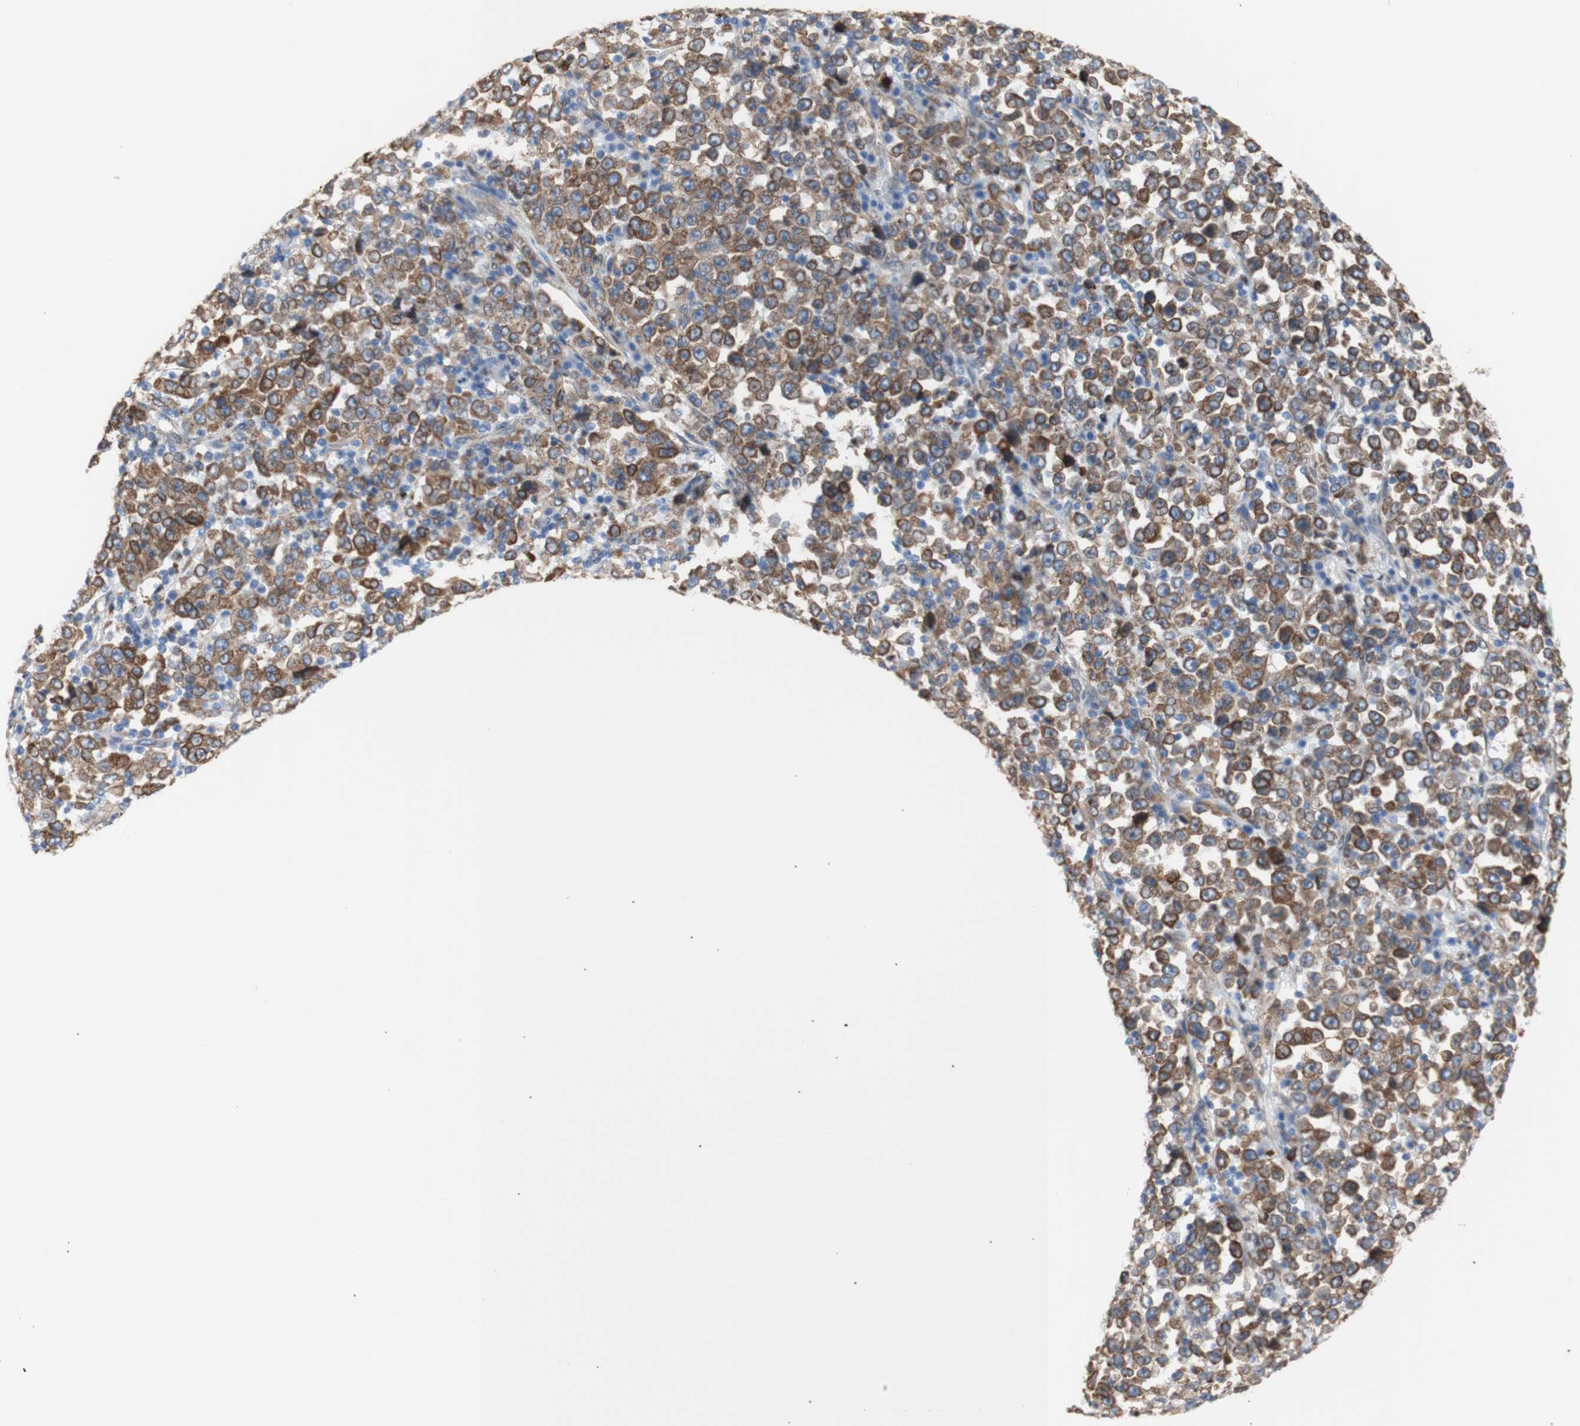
{"staining": {"intensity": "moderate", "quantity": ">75%", "location": "cytoplasmic/membranous"}, "tissue": "stomach cancer", "cell_type": "Tumor cells", "image_type": "cancer", "snomed": [{"axis": "morphology", "description": "Normal tissue, NOS"}, {"axis": "morphology", "description": "Adenocarcinoma, NOS"}, {"axis": "topography", "description": "Stomach, upper"}, {"axis": "topography", "description": "Stomach"}], "caption": "Immunohistochemical staining of human adenocarcinoma (stomach) shows medium levels of moderate cytoplasmic/membranous staining in approximately >75% of tumor cells. Immunohistochemistry stains the protein of interest in brown and the nuclei are stained blue.", "gene": "ERLIN1", "patient": {"sex": "male", "age": 59}}